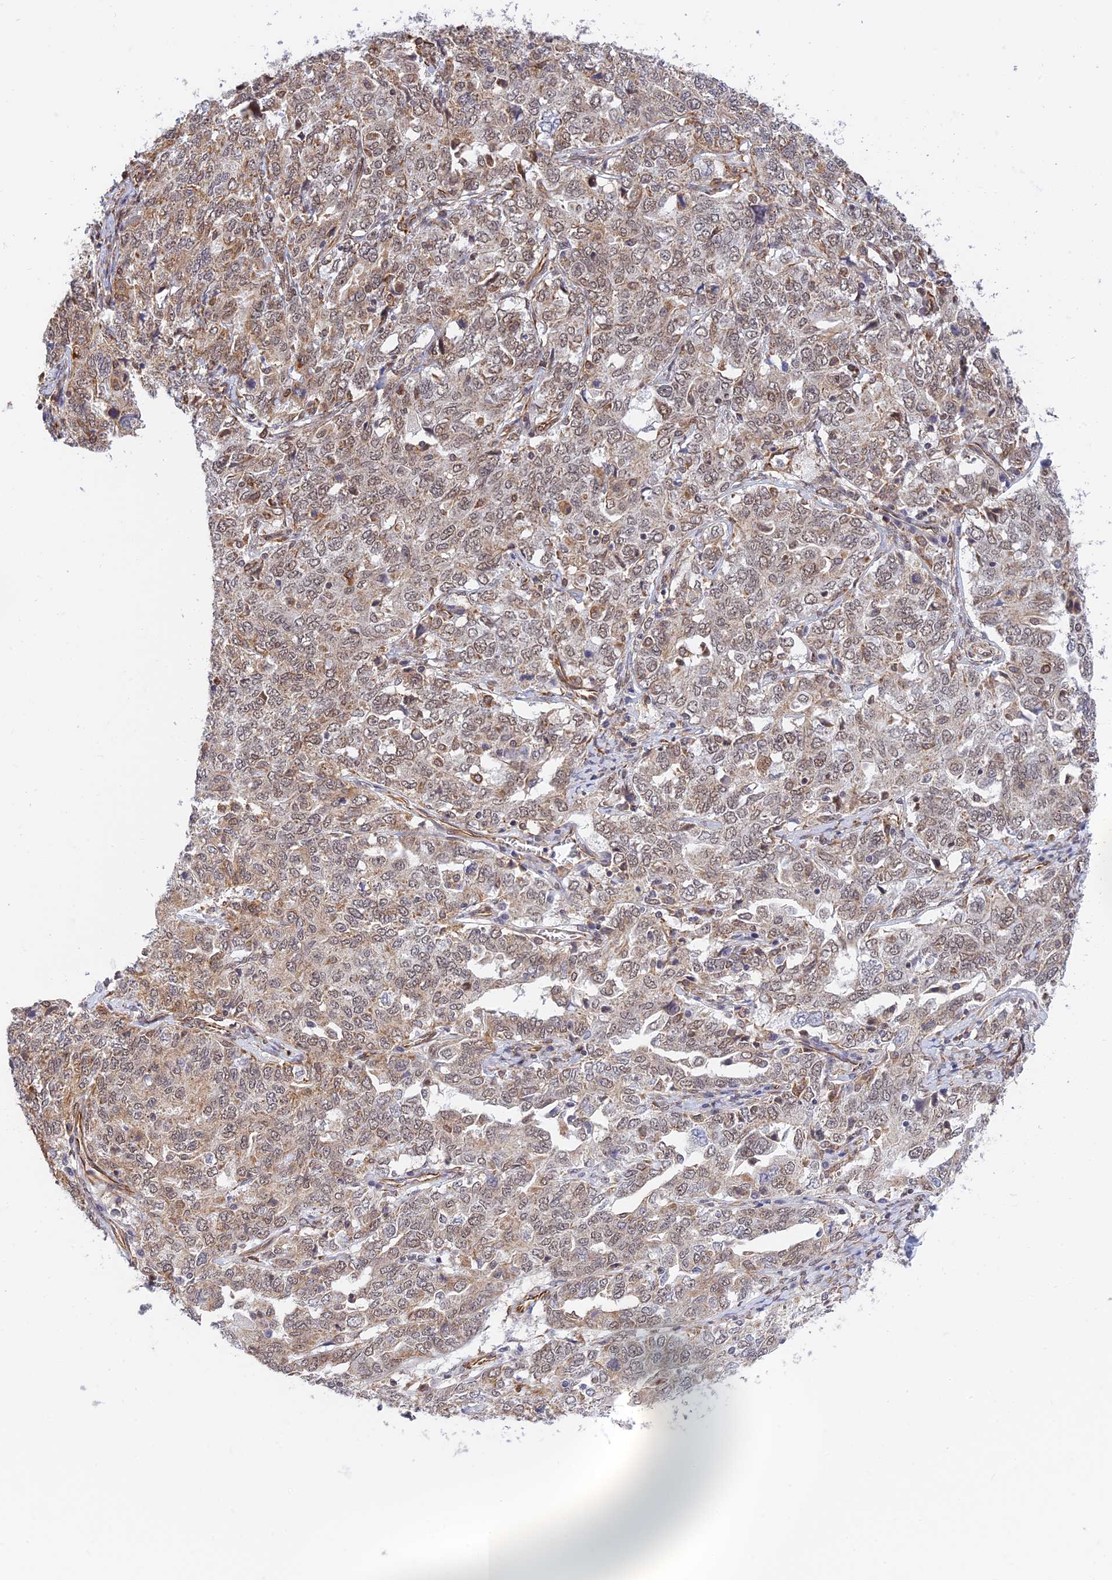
{"staining": {"intensity": "moderate", "quantity": ">75%", "location": "cytoplasmic/membranous,nuclear"}, "tissue": "ovarian cancer", "cell_type": "Tumor cells", "image_type": "cancer", "snomed": [{"axis": "morphology", "description": "Carcinoma, endometroid"}, {"axis": "topography", "description": "Ovary"}], "caption": "Ovarian cancer stained with DAB (3,3'-diaminobenzidine) immunohistochemistry (IHC) exhibits medium levels of moderate cytoplasmic/membranous and nuclear staining in approximately >75% of tumor cells. Using DAB (brown) and hematoxylin (blue) stains, captured at high magnification using brightfield microscopy.", "gene": "PAGR1", "patient": {"sex": "female", "age": 62}}